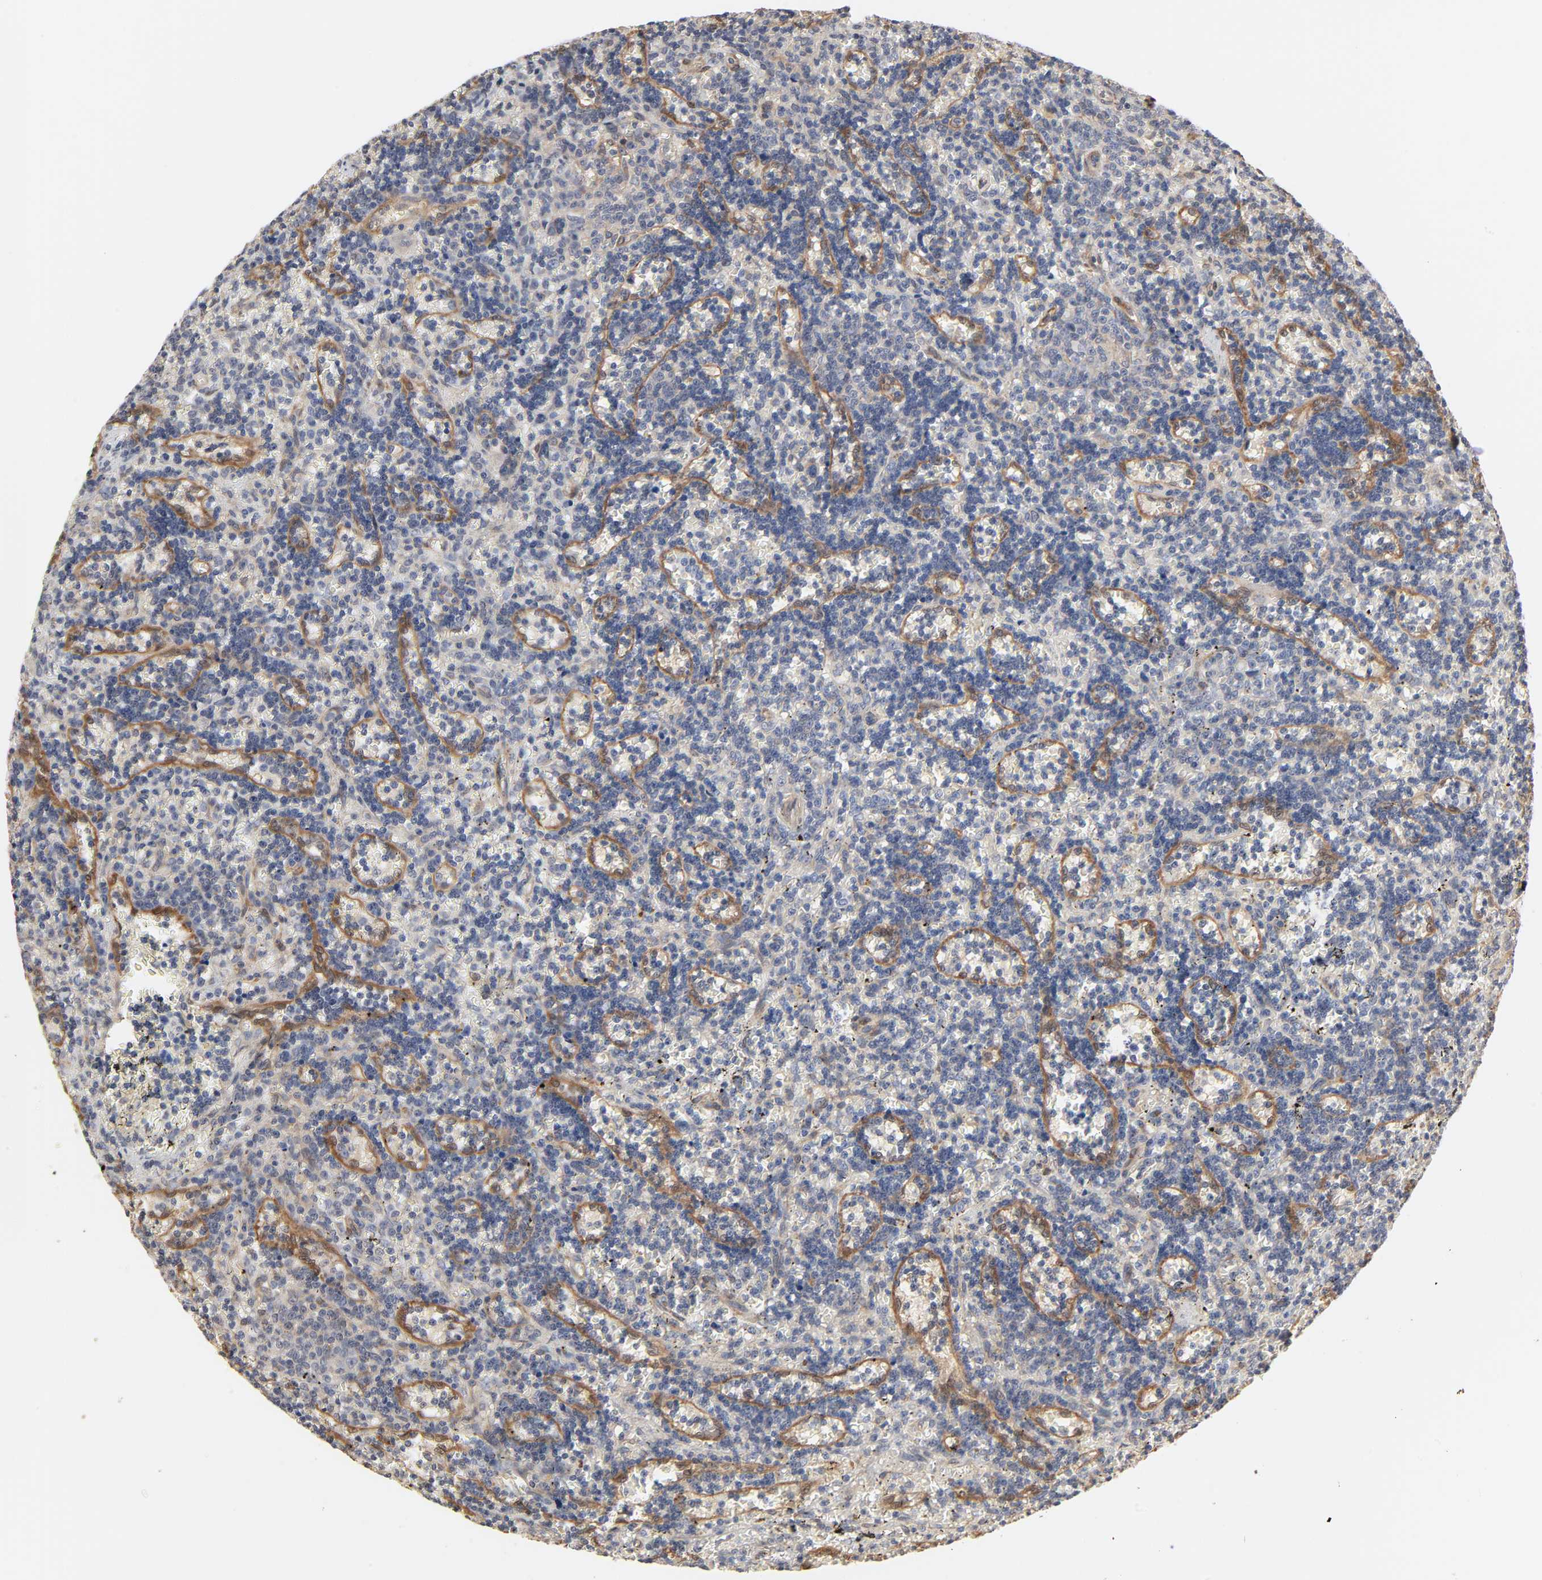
{"staining": {"intensity": "negative", "quantity": "none", "location": "none"}, "tissue": "lymphoma", "cell_type": "Tumor cells", "image_type": "cancer", "snomed": [{"axis": "morphology", "description": "Malignant lymphoma, non-Hodgkin's type, Low grade"}, {"axis": "topography", "description": "Spleen"}], "caption": "The image shows no significant staining in tumor cells of lymphoma.", "gene": "NDRG2", "patient": {"sex": "male", "age": 60}}